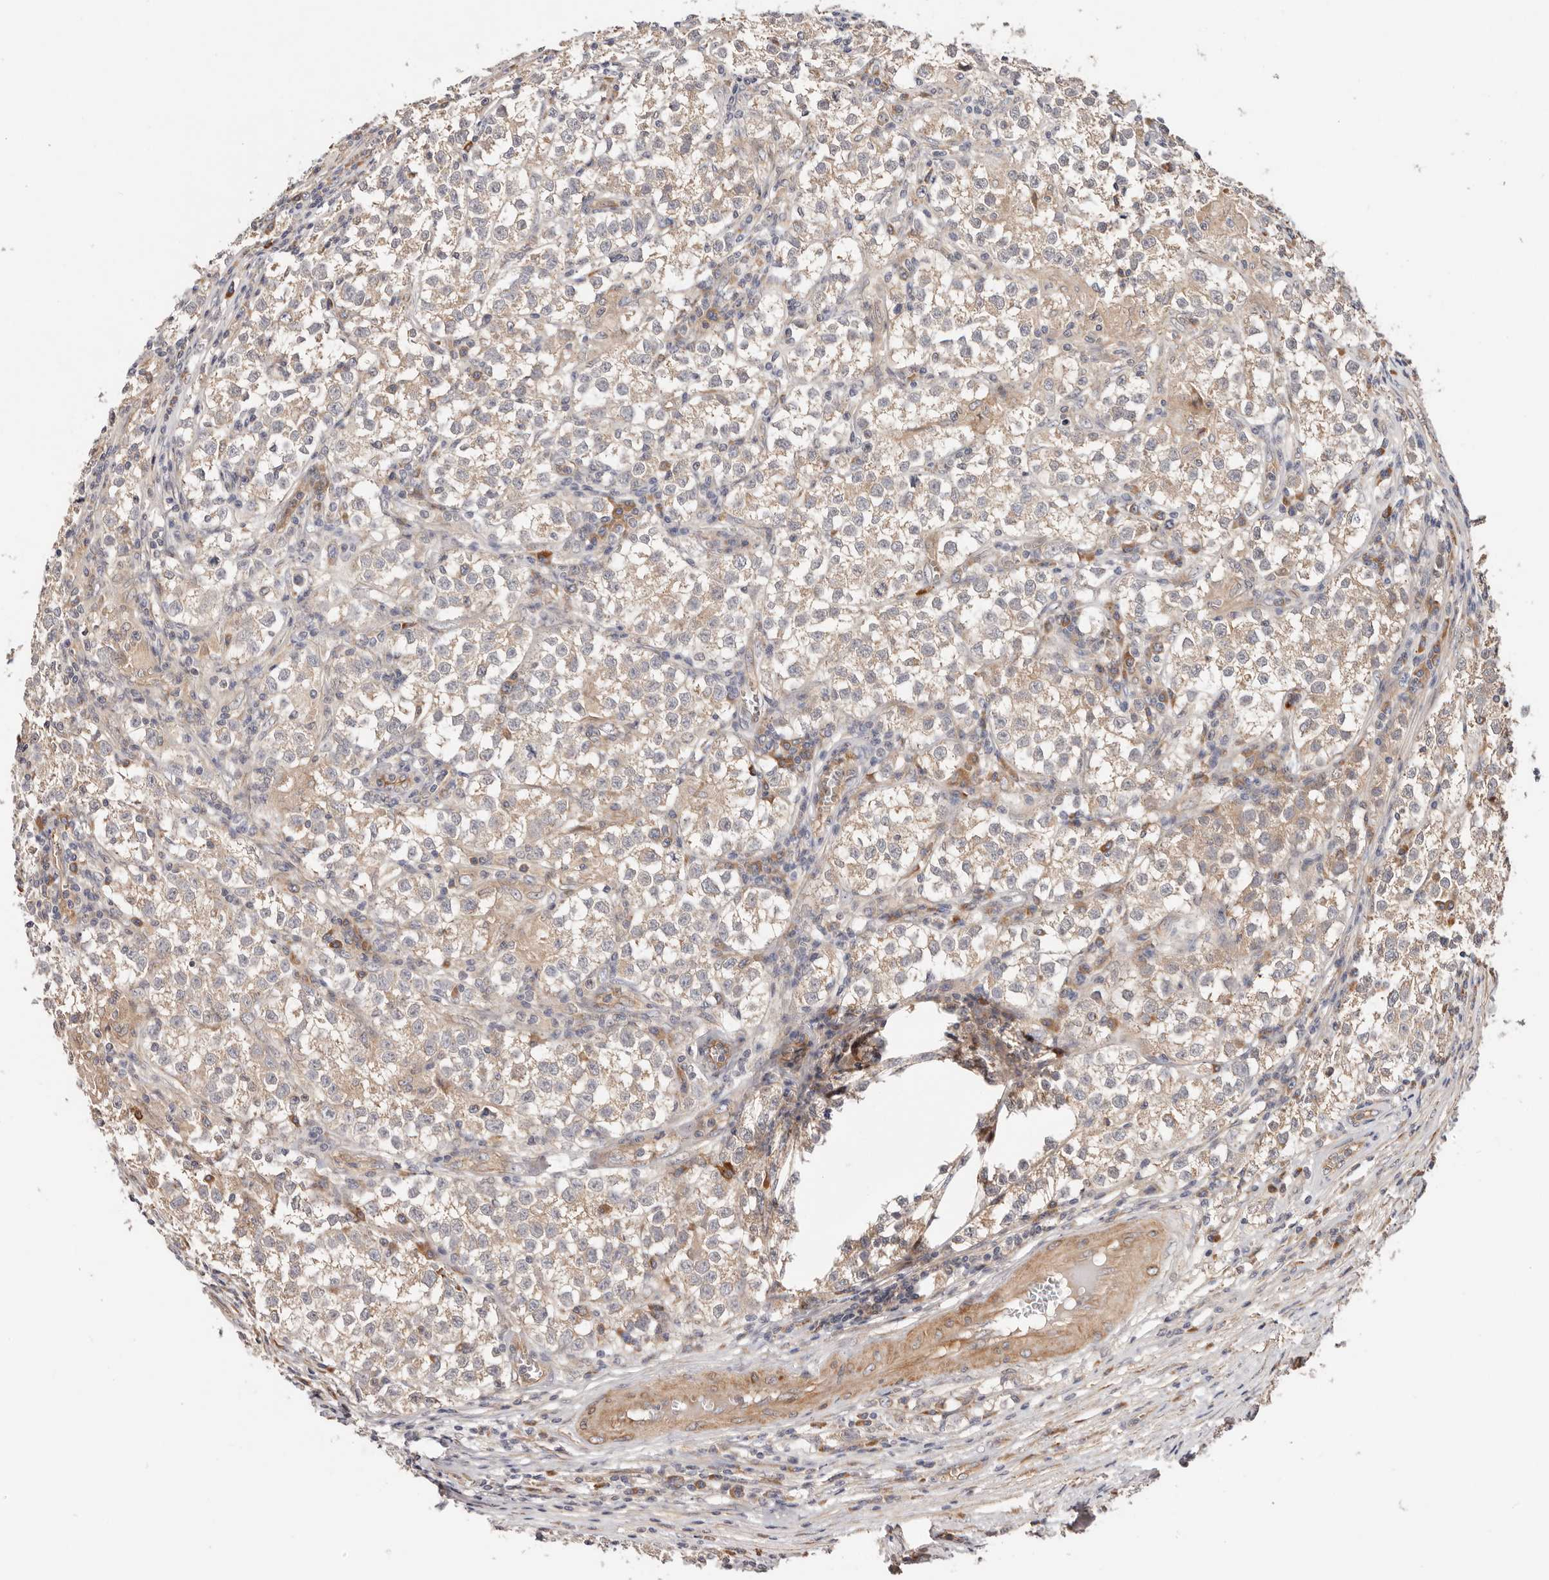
{"staining": {"intensity": "weak", "quantity": "25%-75%", "location": "cytoplasmic/membranous"}, "tissue": "testis cancer", "cell_type": "Tumor cells", "image_type": "cancer", "snomed": [{"axis": "morphology", "description": "Seminoma, NOS"}, {"axis": "morphology", "description": "Carcinoma, Embryonal, NOS"}, {"axis": "topography", "description": "Testis"}], "caption": "An IHC histopathology image of neoplastic tissue is shown. Protein staining in brown shows weak cytoplasmic/membranous positivity in testis embryonal carcinoma within tumor cells.", "gene": "MACF1", "patient": {"sex": "male", "age": 43}}